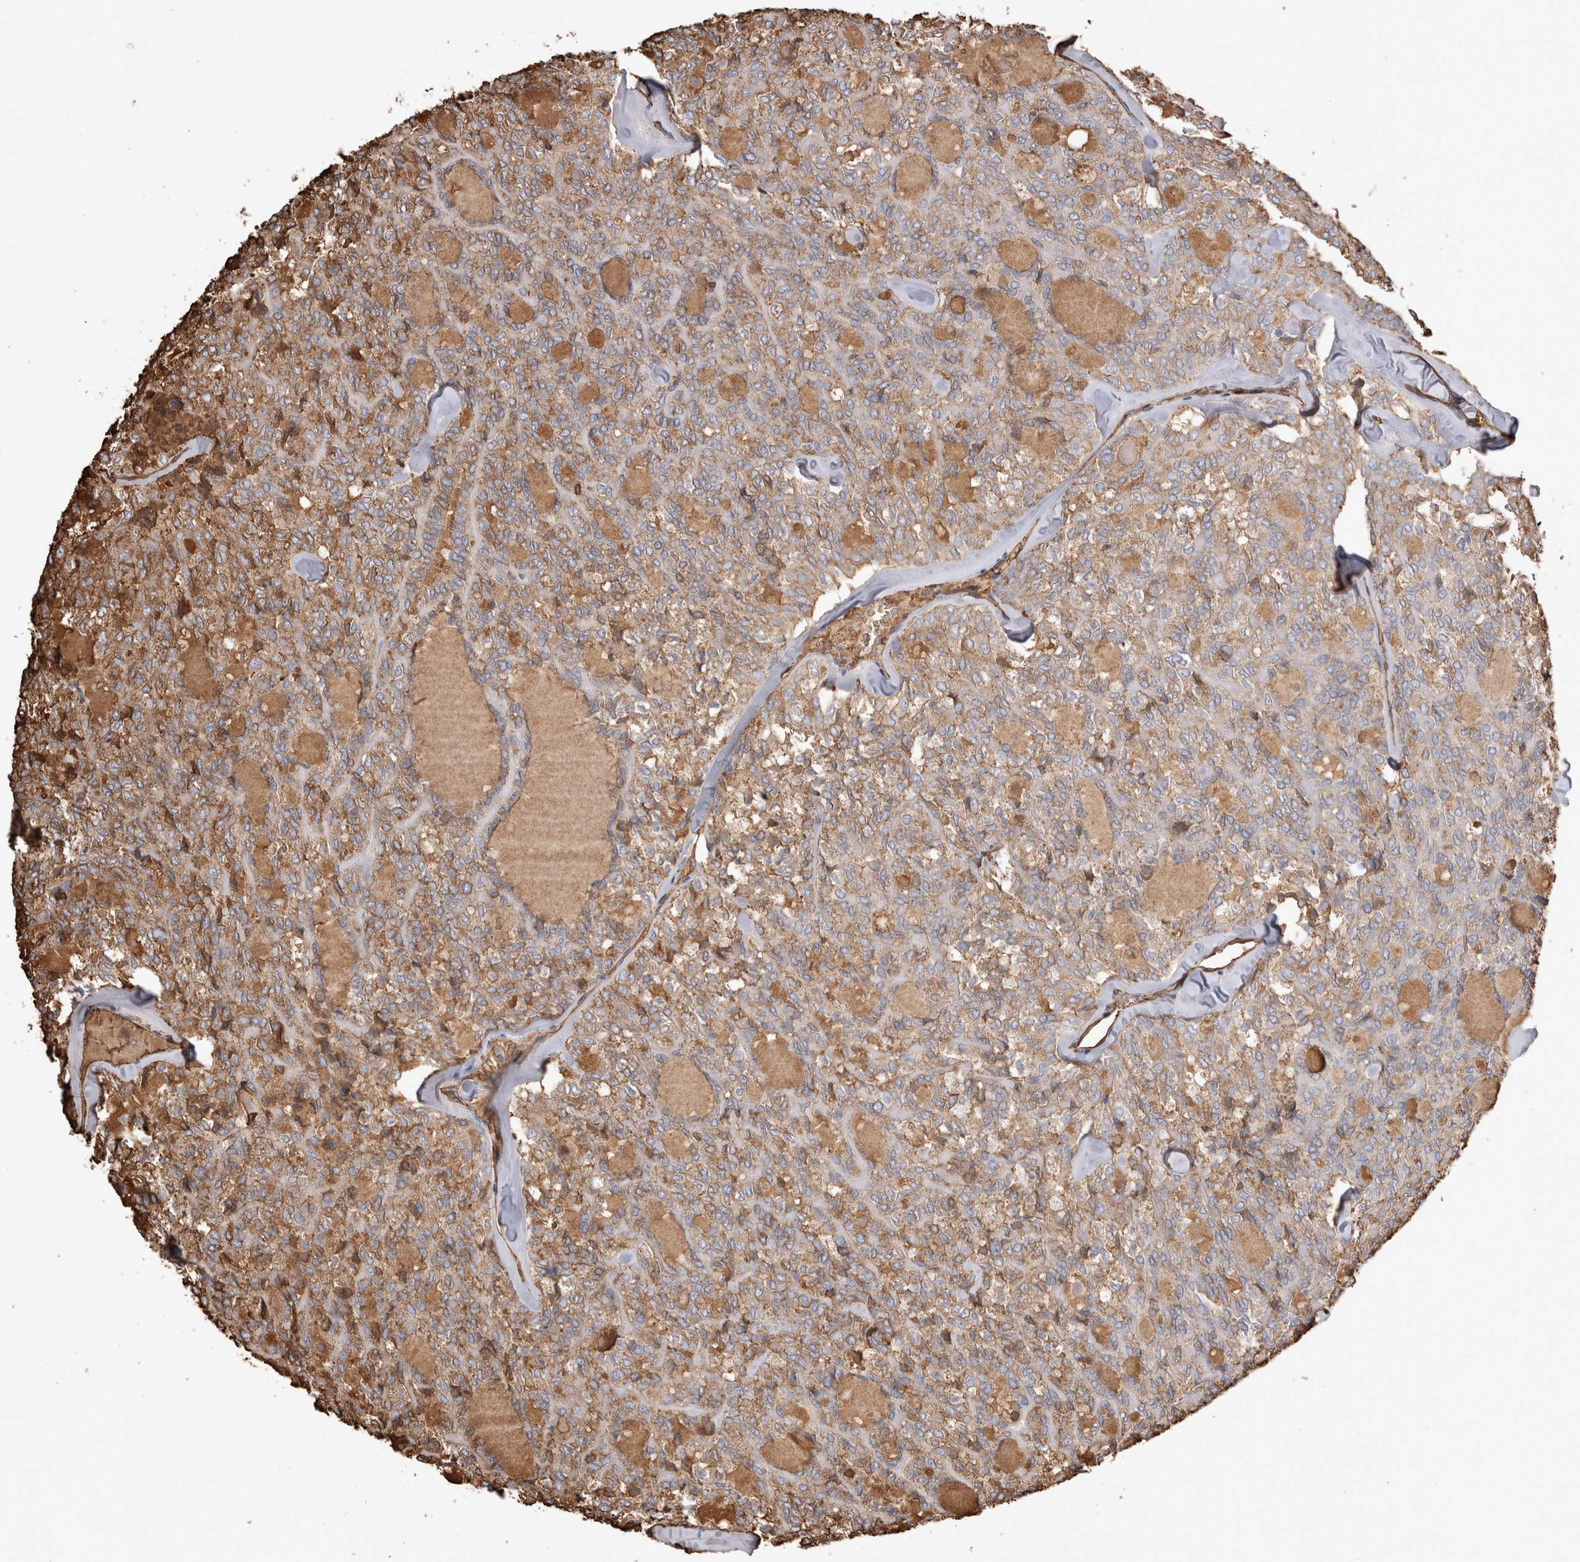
{"staining": {"intensity": "moderate", "quantity": "25%-75%", "location": "cytoplasmic/membranous"}, "tissue": "thyroid cancer", "cell_type": "Tumor cells", "image_type": "cancer", "snomed": [{"axis": "morphology", "description": "Follicular adenoma carcinoma, NOS"}, {"axis": "topography", "description": "Thyroid gland"}], "caption": "This is a micrograph of IHC staining of follicular adenoma carcinoma (thyroid), which shows moderate staining in the cytoplasmic/membranous of tumor cells.", "gene": "IL17RC", "patient": {"sex": "male", "age": 75}}